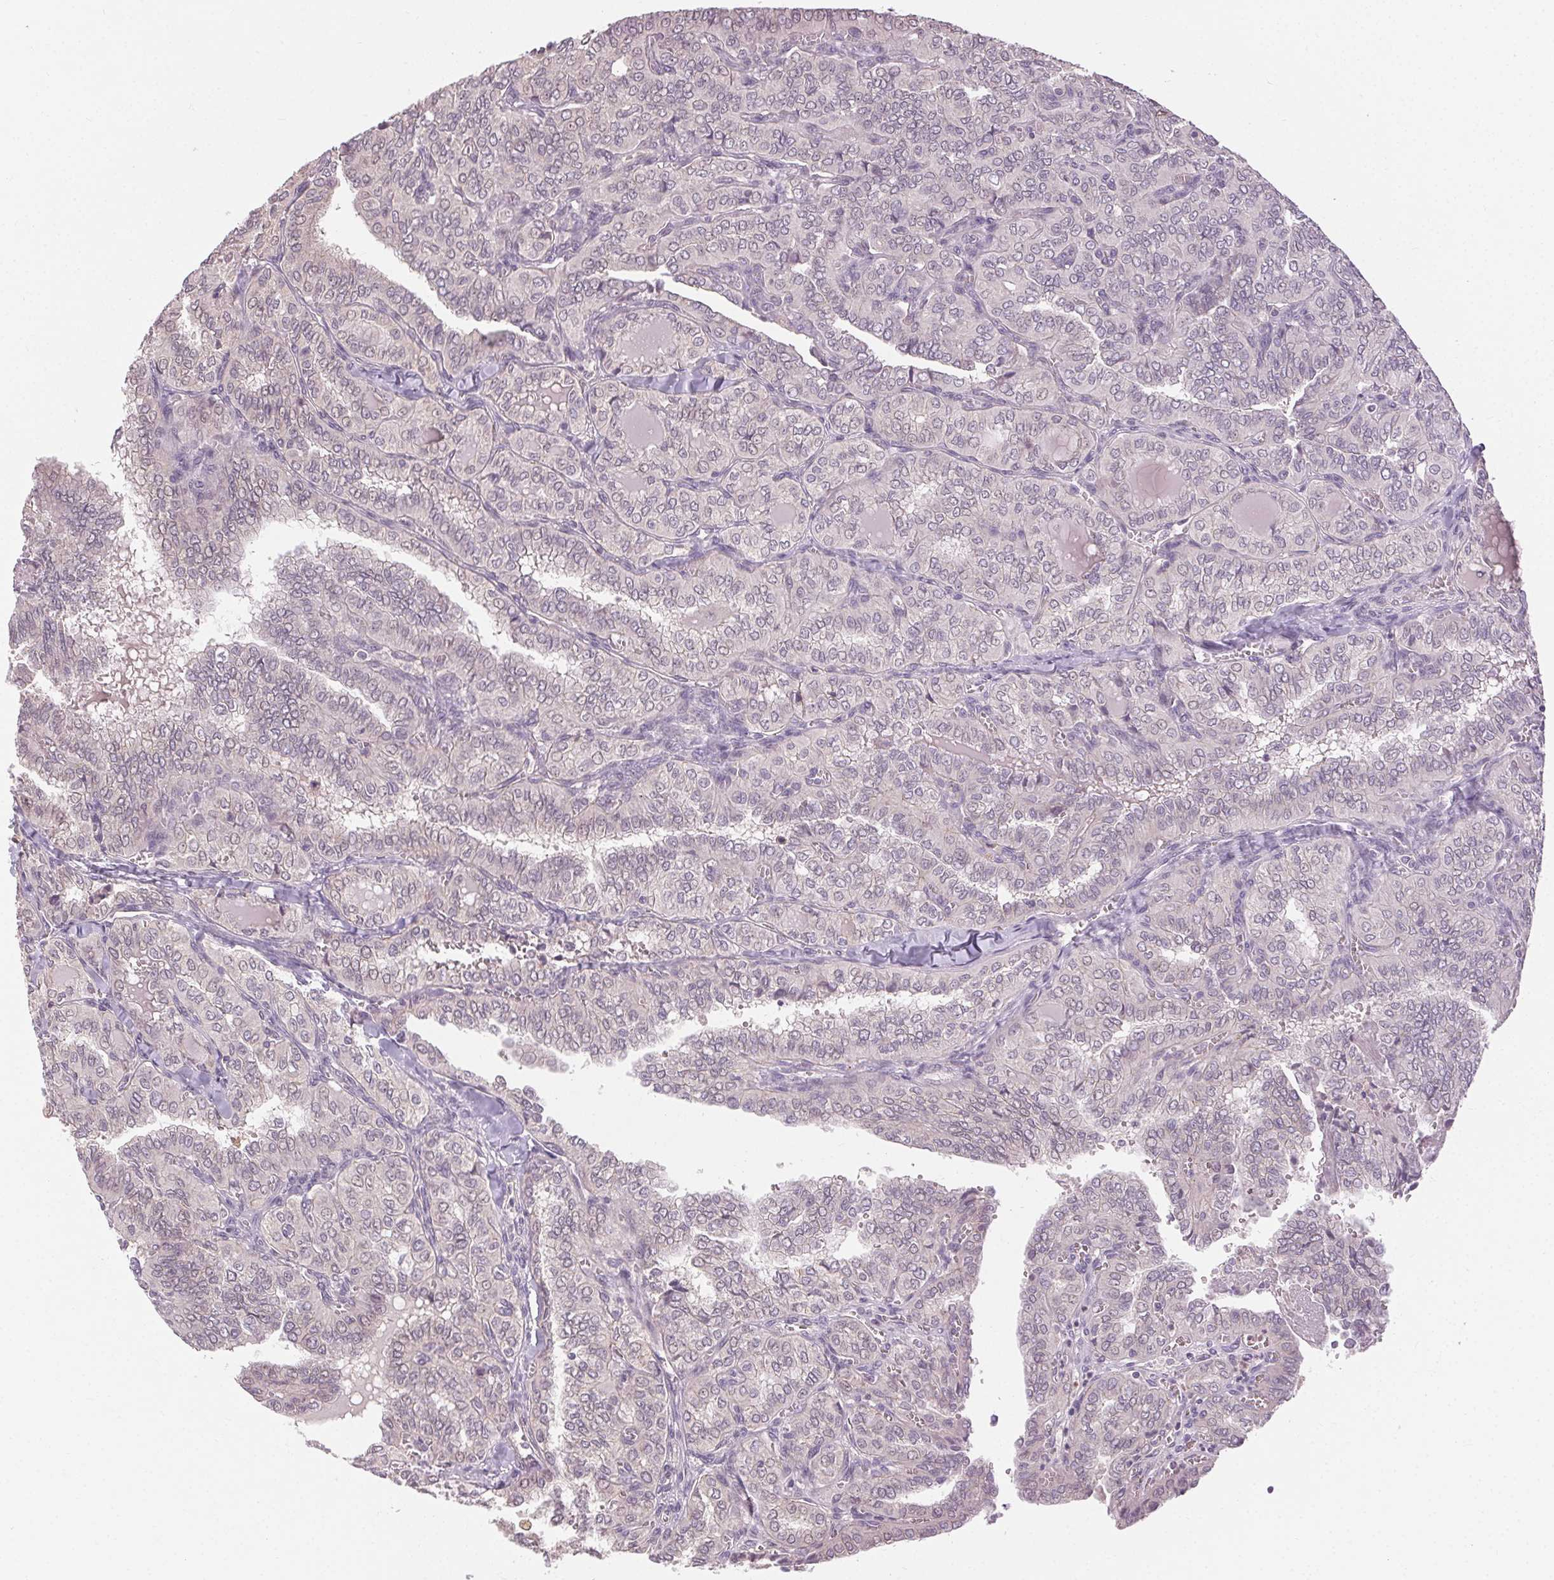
{"staining": {"intensity": "negative", "quantity": "none", "location": "none"}, "tissue": "thyroid cancer", "cell_type": "Tumor cells", "image_type": "cancer", "snomed": [{"axis": "morphology", "description": "Papillary adenocarcinoma, NOS"}, {"axis": "topography", "description": "Thyroid gland"}], "caption": "Photomicrograph shows no protein positivity in tumor cells of thyroid papillary adenocarcinoma tissue.", "gene": "ATP1B3", "patient": {"sex": "female", "age": 41}}